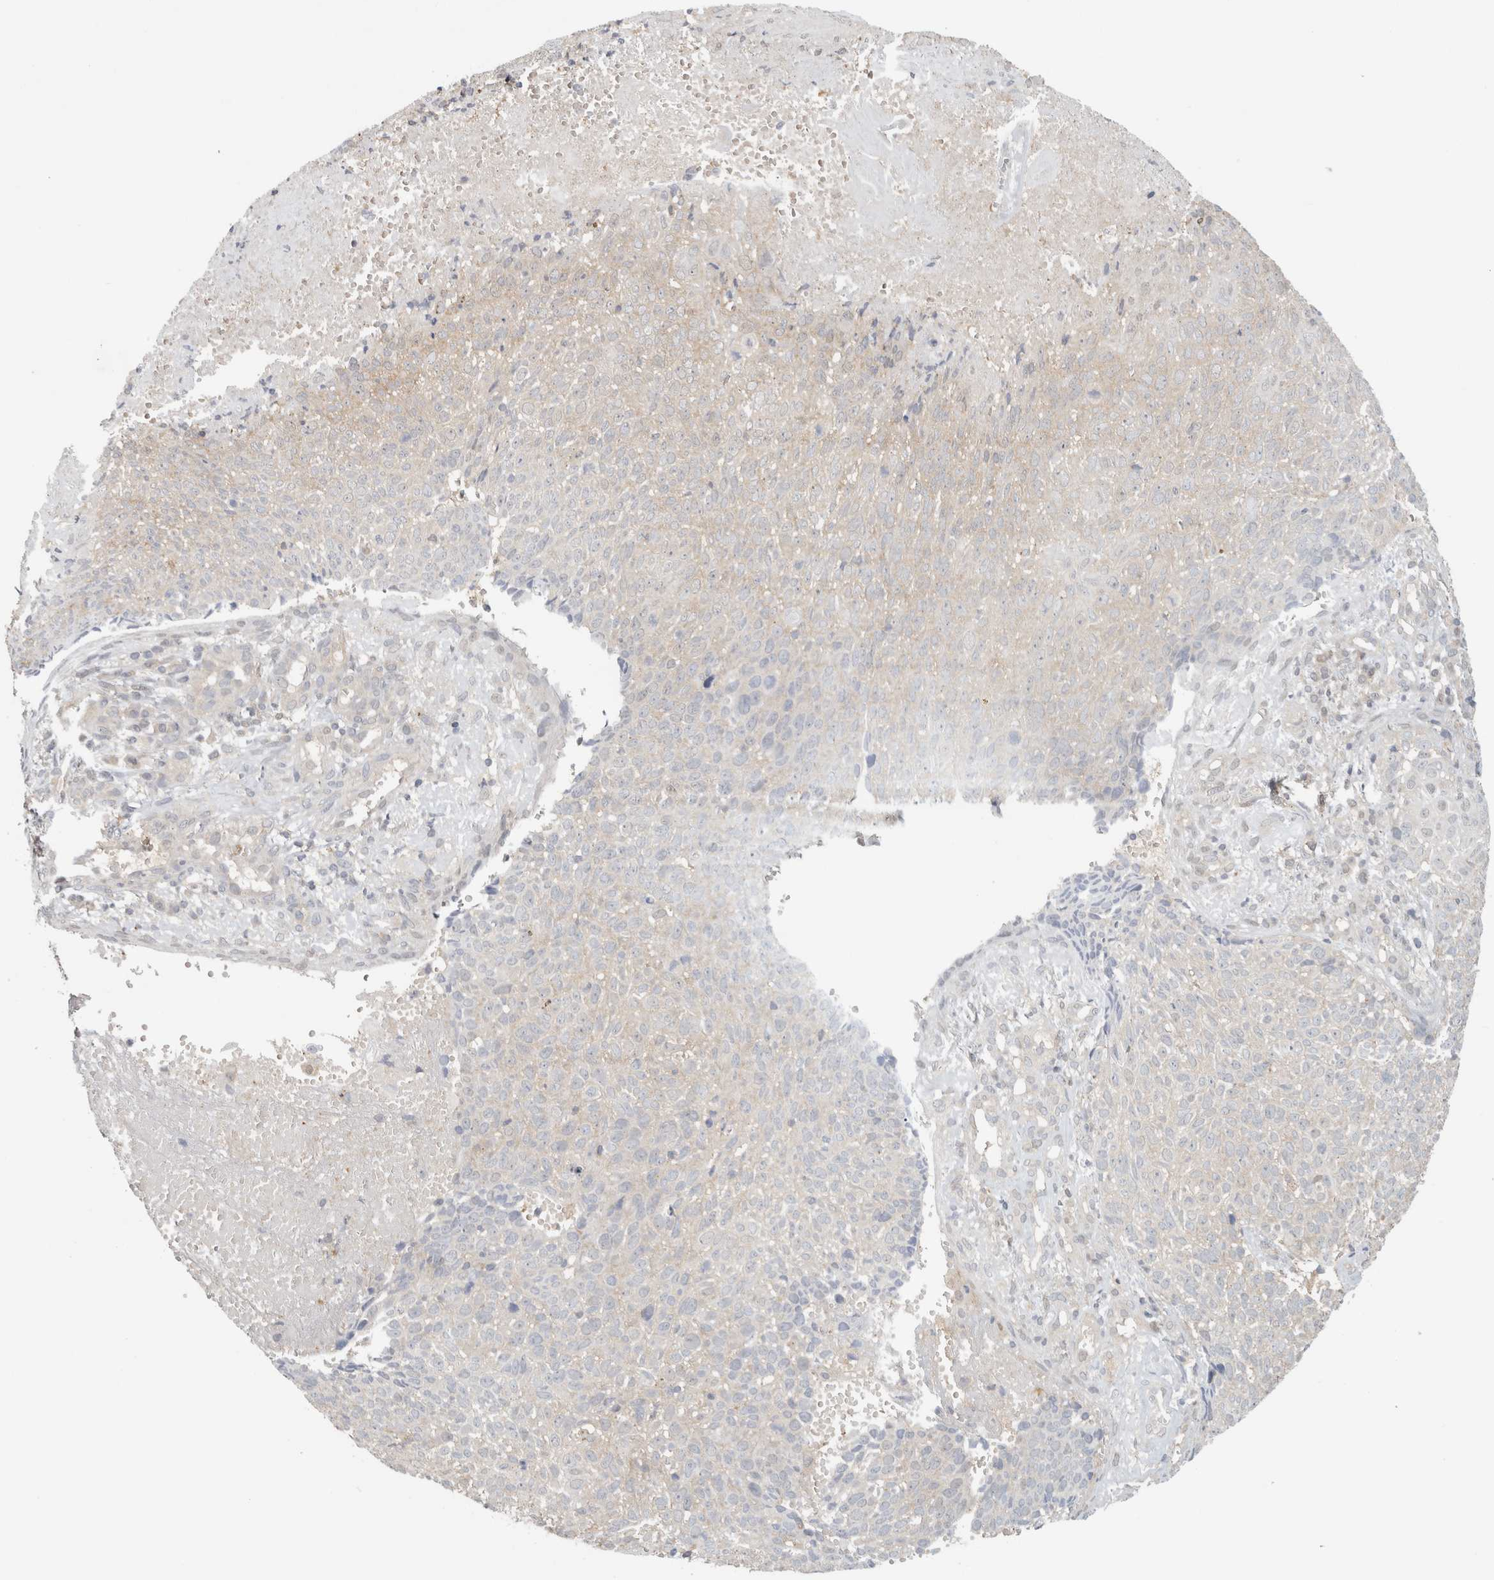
{"staining": {"intensity": "negative", "quantity": "none", "location": "none"}, "tissue": "cervical cancer", "cell_type": "Tumor cells", "image_type": "cancer", "snomed": [{"axis": "morphology", "description": "Squamous cell carcinoma, NOS"}, {"axis": "topography", "description": "Cervix"}], "caption": "DAB immunohistochemical staining of human cervical squamous cell carcinoma exhibits no significant expression in tumor cells.", "gene": "PIGP", "patient": {"sex": "female", "age": 74}}